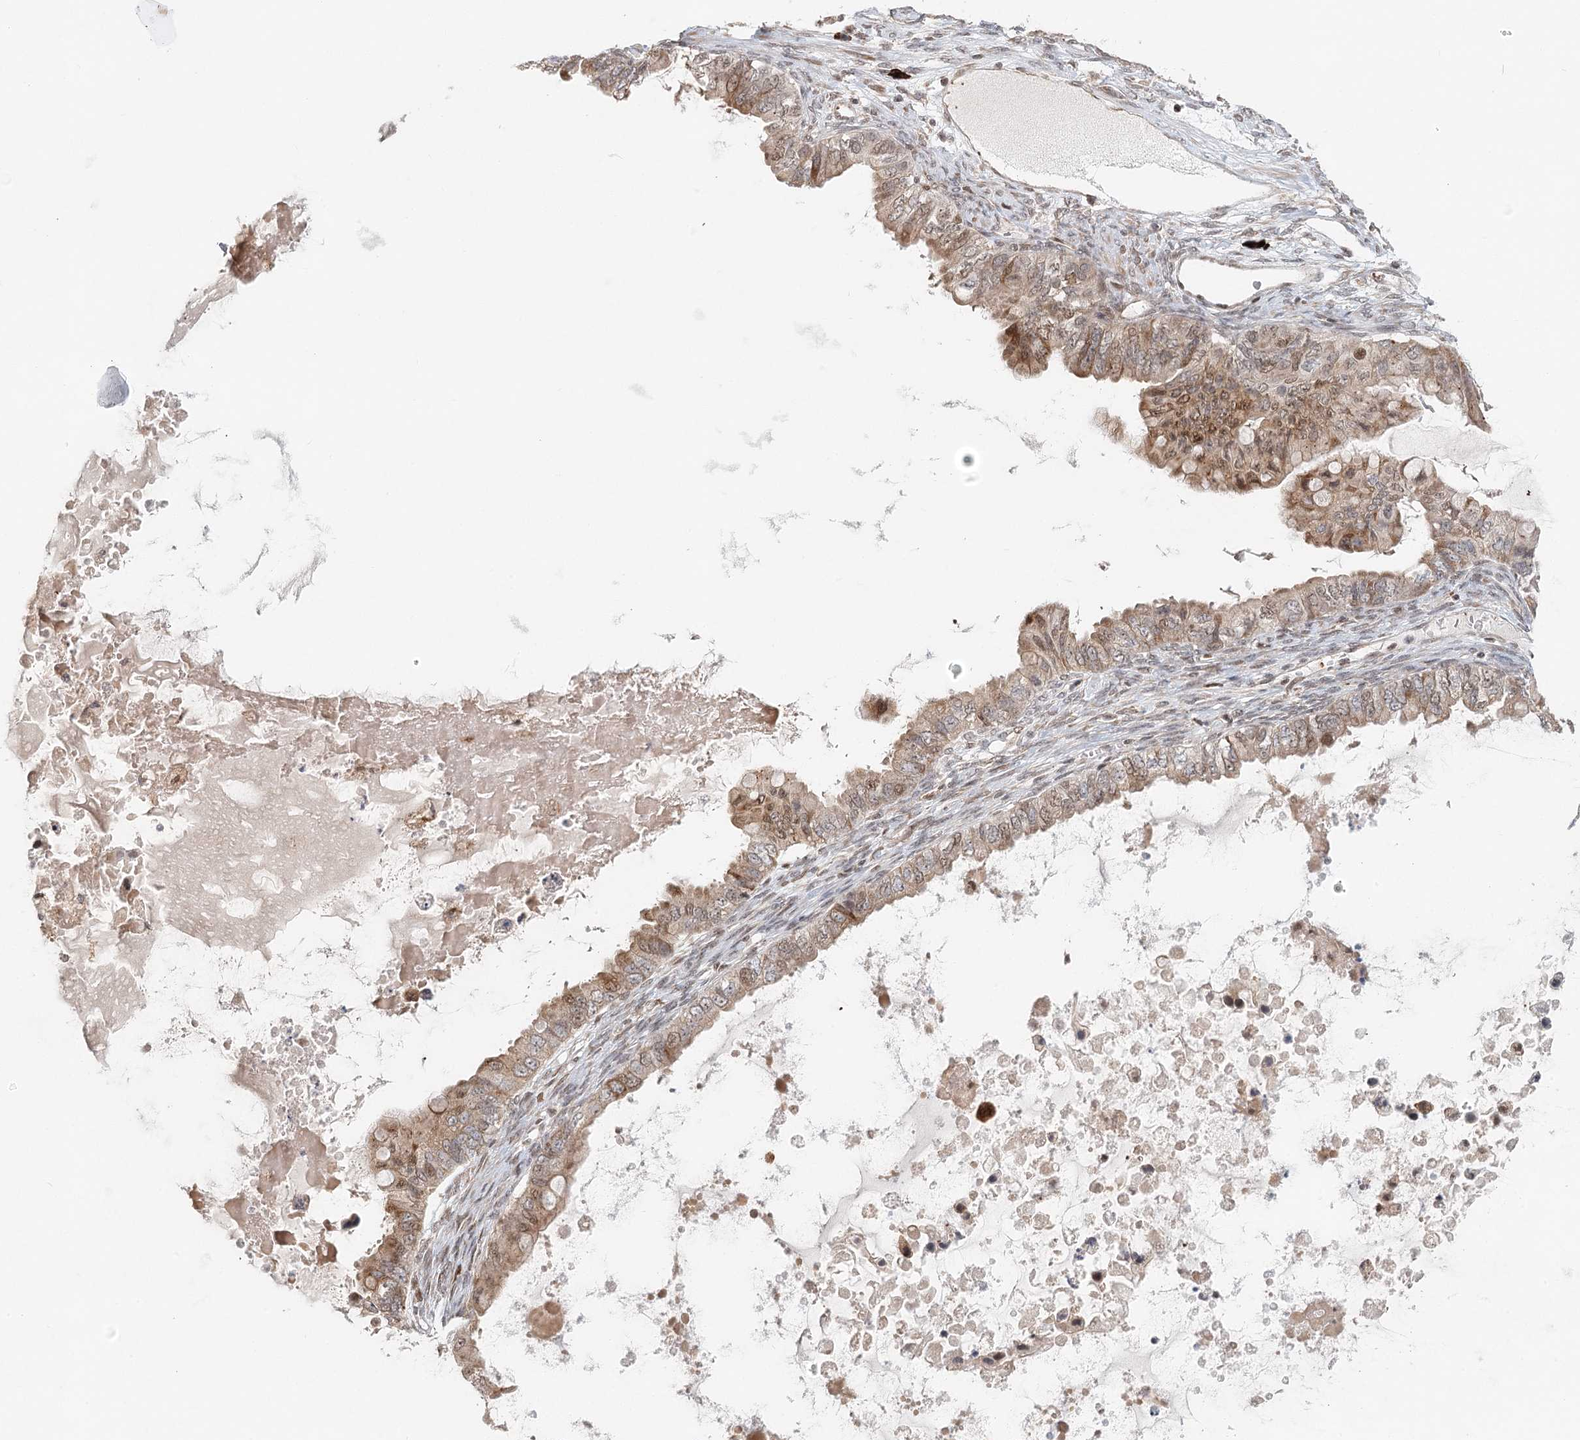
{"staining": {"intensity": "moderate", "quantity": ">75%", "location": "cytoplasmic/membranous,nuclear"}, "tissue": "ovarian cancer", "cell_type": "Tumor cells", "image_type": "cancer", "snomed": [{"axis": "morphology", "description": "Cystadenocarcinoma, mucinous, NOS"}, {"axis": "topography", "description": "Ovary"}], "caption": "Ovarian cancer stained with DAB (3,3'-diaminobenzidine) IHC demonstrates medium levels of moderate cytoplasmic/membranous and nuclear positivity in about >75% of tumor cells.", "gene": "BNIP5", "patient": {"sex": "female", "age": 80}}